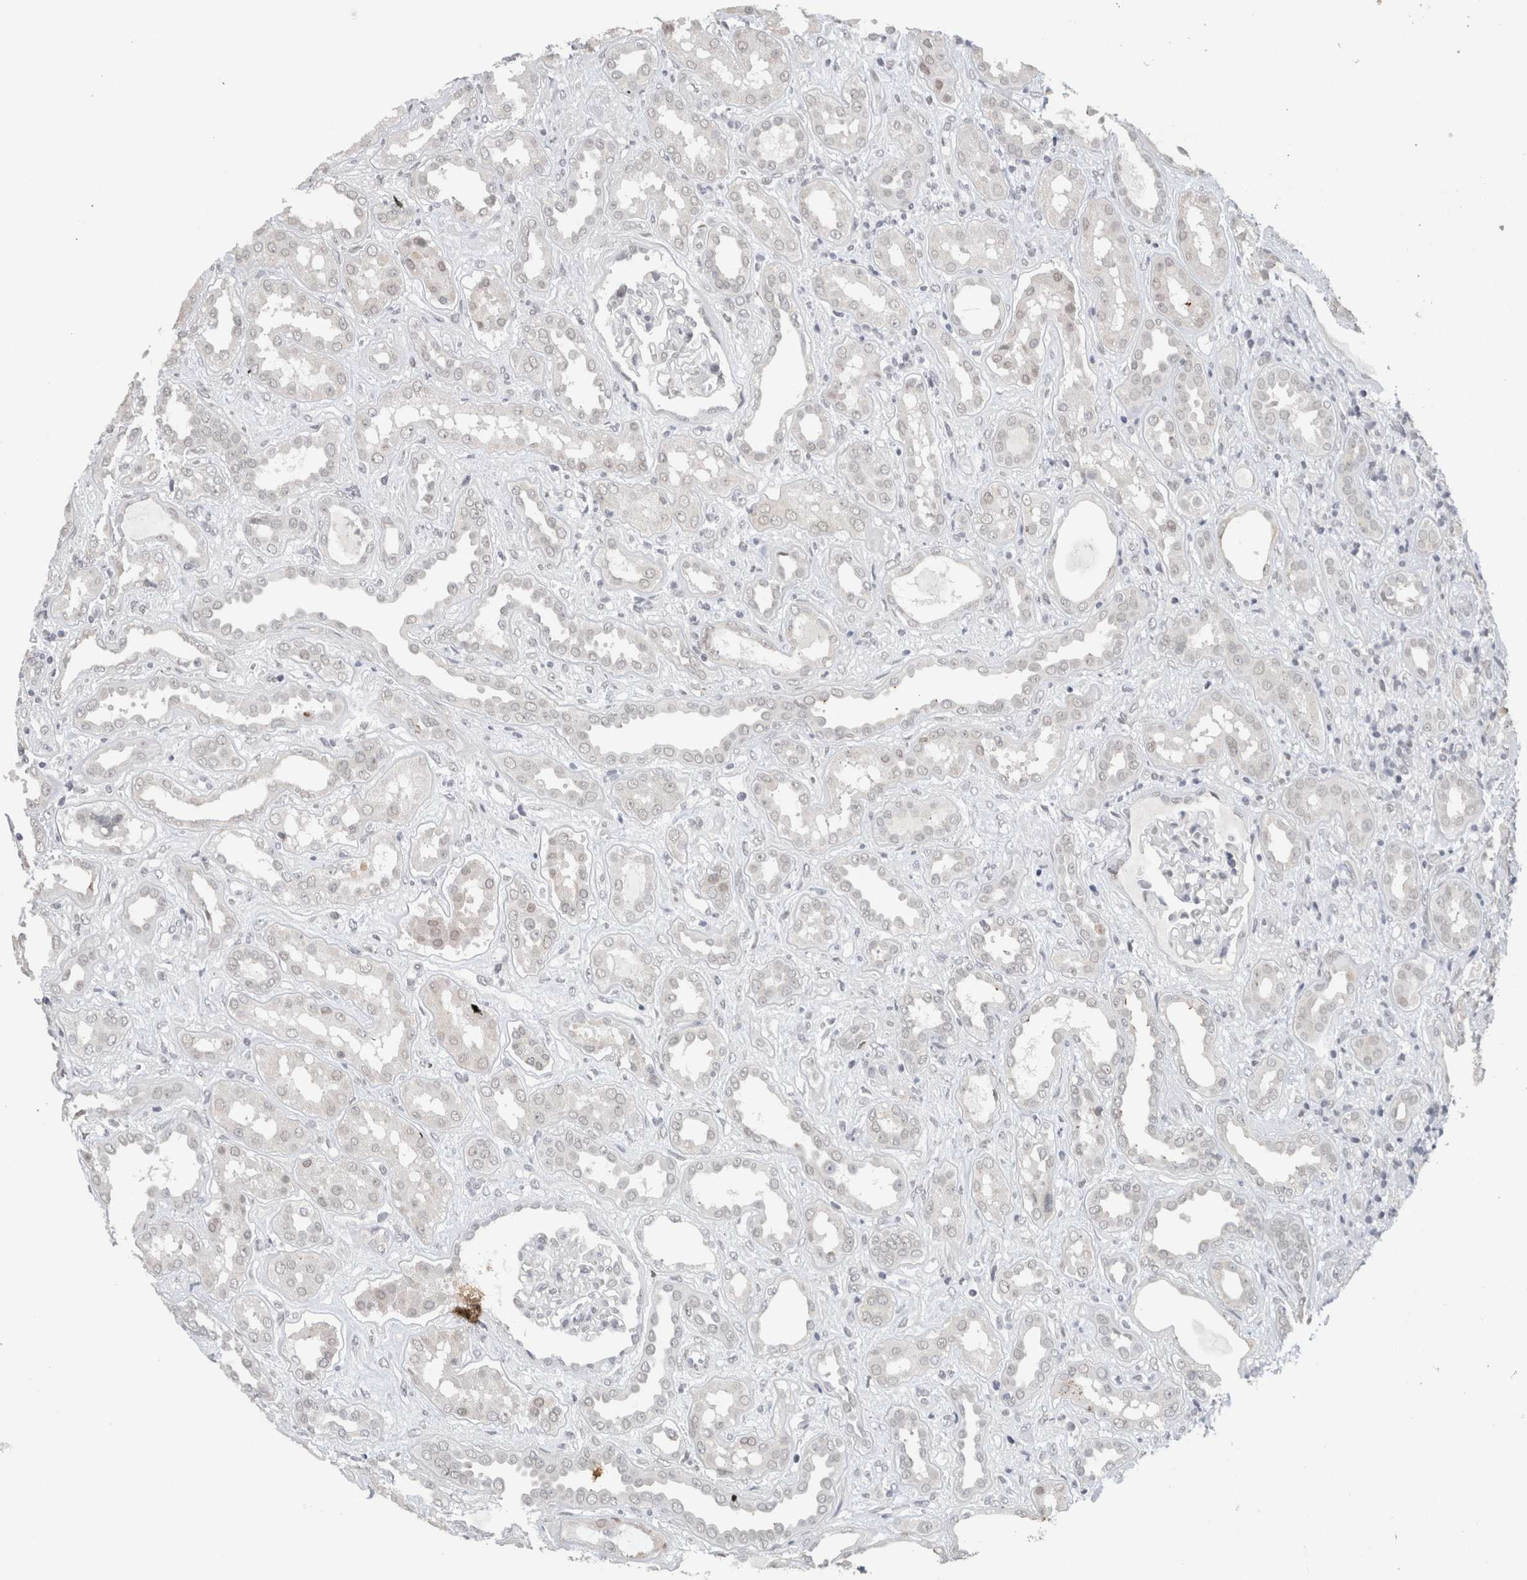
{"staining": {"intensity": "negative", "quantity": "none", "location": "none"}, "tissue": "kidney", "cell_type": "Cells in glomeruli", "image_type": "normal", "snomed": [{"axis": "morphology", "description": "Normal tissue, NOS"}, {"axis": "topography", "description": "Kidney"}], "caption": "IHC of normal kidney exhibits no expression in cells in glomeruli. (DAB immunohistochemistry (IHC), high magnification).", "gene": "PRXL2A", "patient": {"sex": "male", "age": 59}}